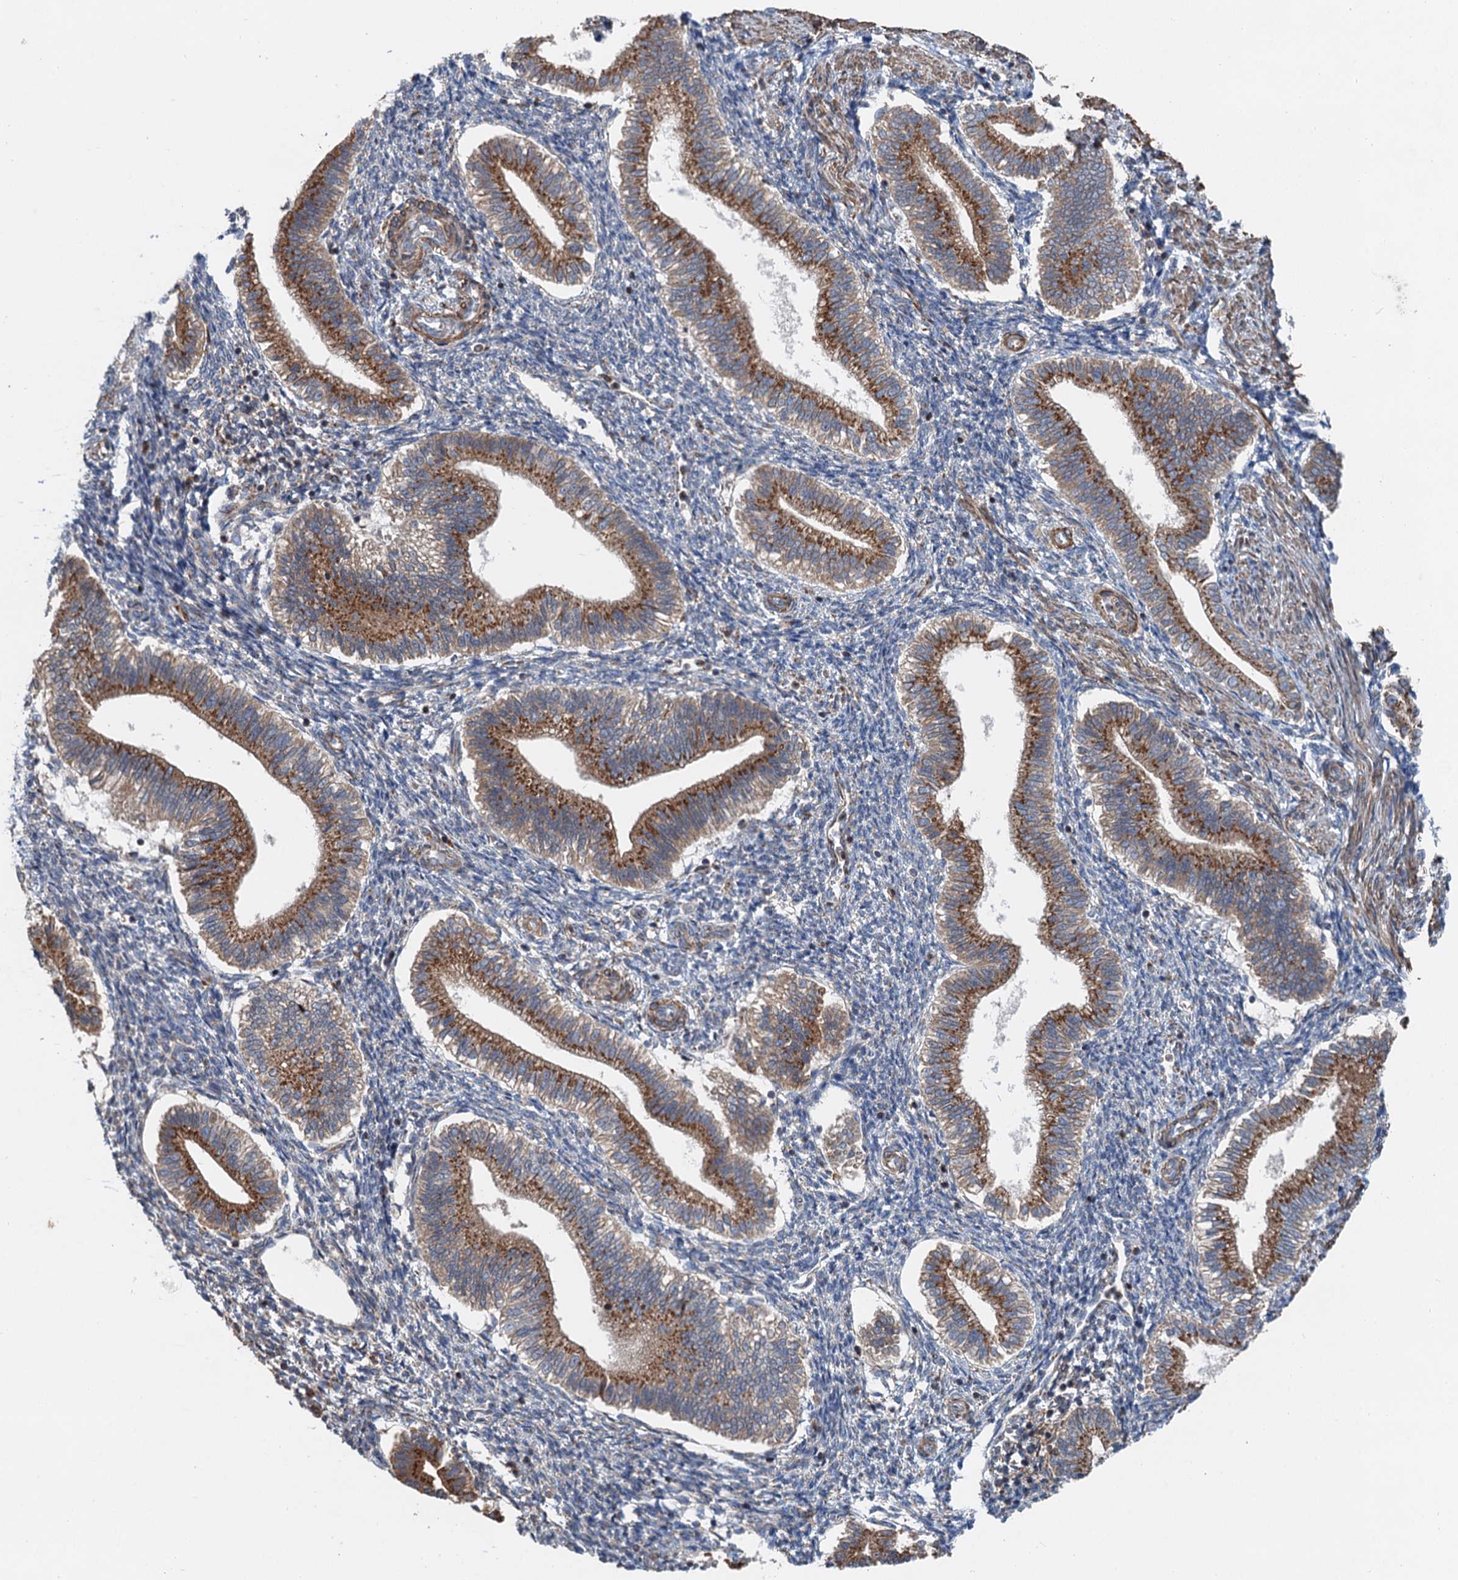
{"staining": {"intensity": "moderate", "quantity": "25%-75%", "location": "cytoplasmic/membranous"}, "tissue": "endometrium", "cell_type": "Cells in endometrial stroma", "image_type": "normal", "snomed": [{"axis": "morphology", "description": "Normal tissue, NOS"}, {"axis": "topography", "description": "Endometrium"}], "caption": "Immunohistochemistry of unremarkable human endometrium exhibits medium levels of moderate cytoplasmic/membranous staining in about 25%-75% of cells in endometrial stroma.", "gene": "ANKRD26", "patient": {"sex": "female", "age": 25}}